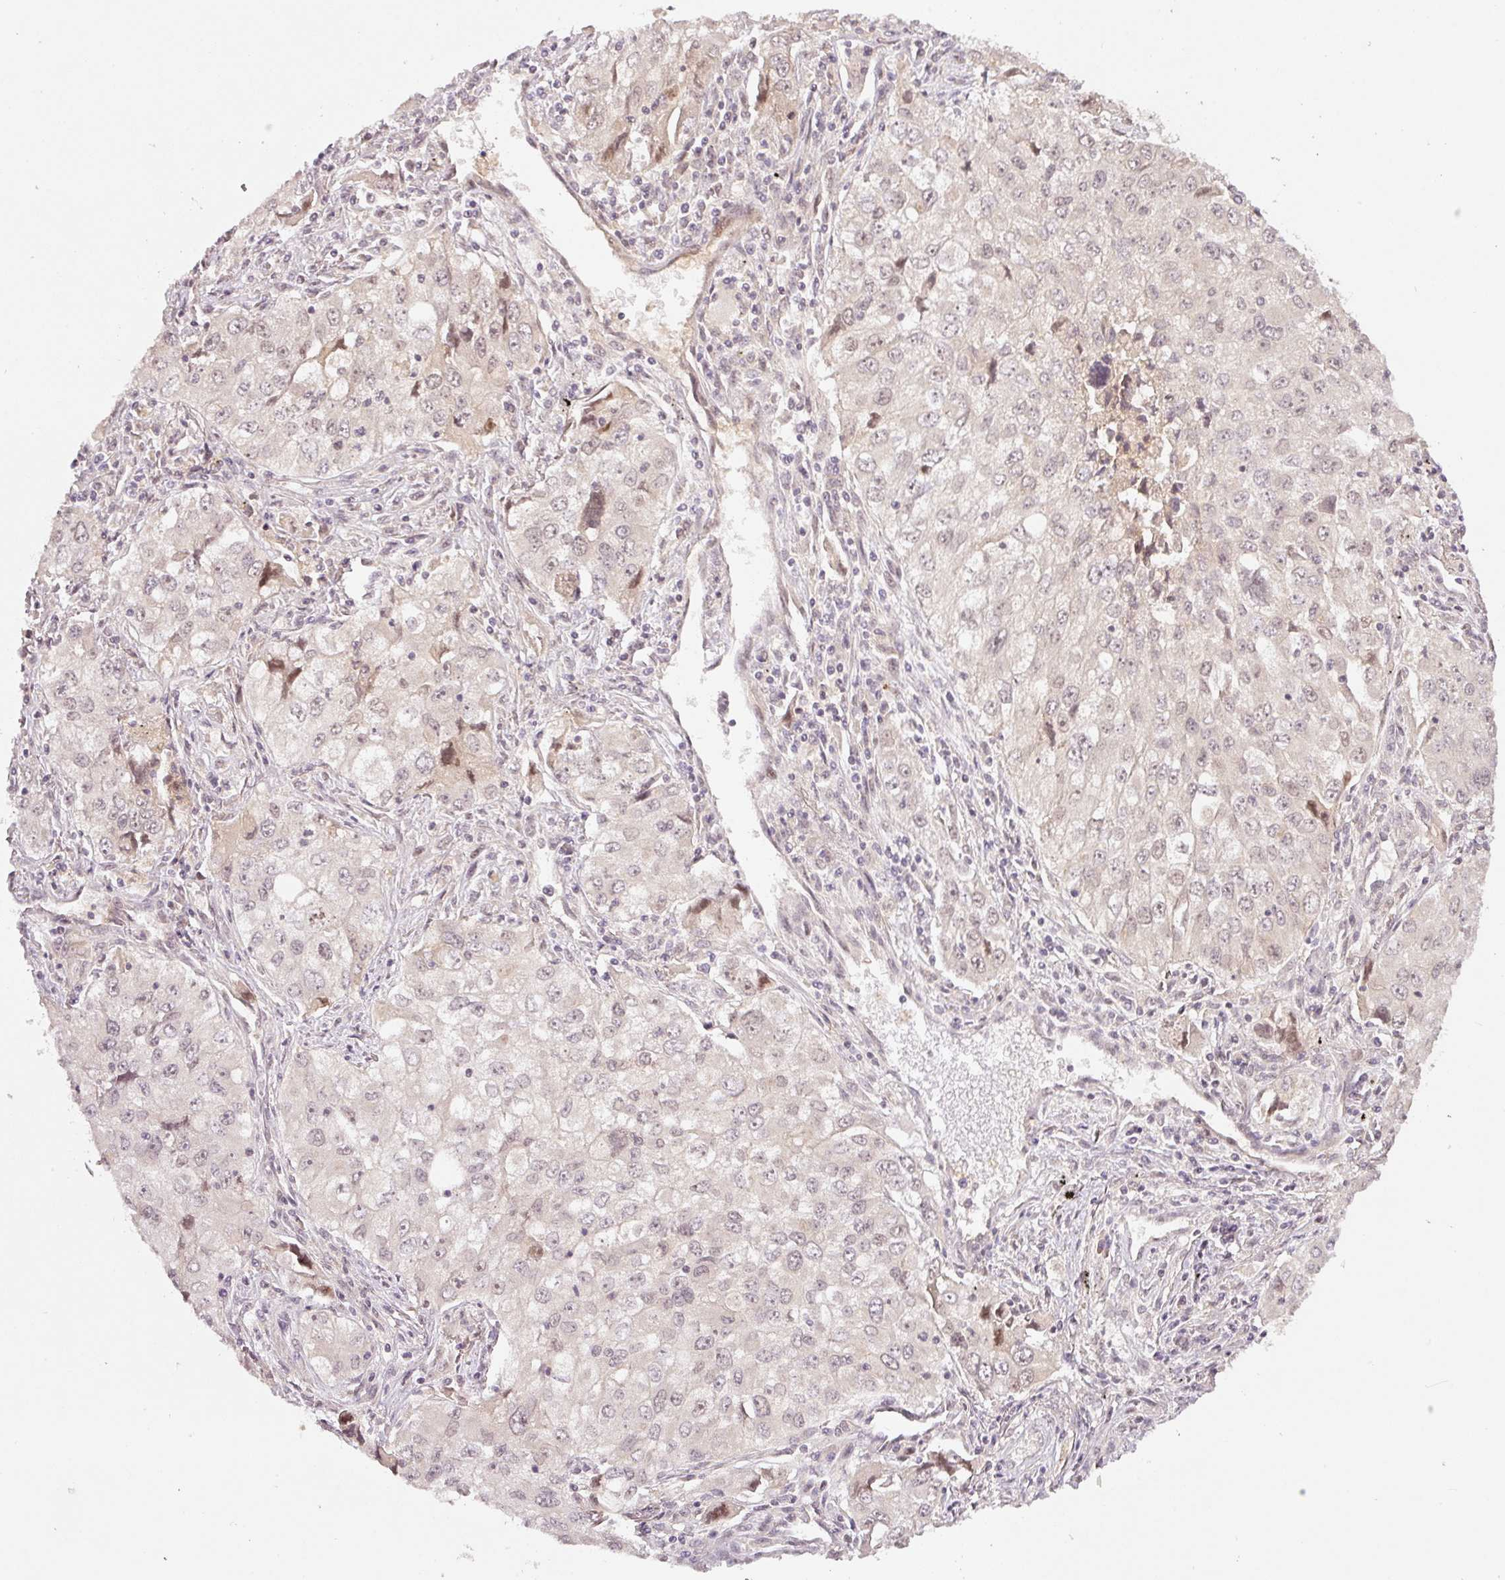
{"staining": {"intensity": "weak", "quantity": "25%-75%", "location": "nuclear"}, "tissue": "lung cancer", "cell_type": "Tumor cells", "image_type": "cancer", "snomed": [{"axis": "morphology", "description": "Adenocarcinoma, NOS"}, {"axis": "morphology", "description": "Adenocarcinoma, metastatic, NOS"}, {"axis": "topography", "description": "Lymph node"}, {"axis": "topography", "description": "Lung"}], "caption": "Protein analysis of lung metastatic adenocarcinoma tissue exhibits weak nuclear staining in about 25%-75% of tumor cells.", "gene": "PCDHB1", "patient": {"sex": "female", "age": 42}}